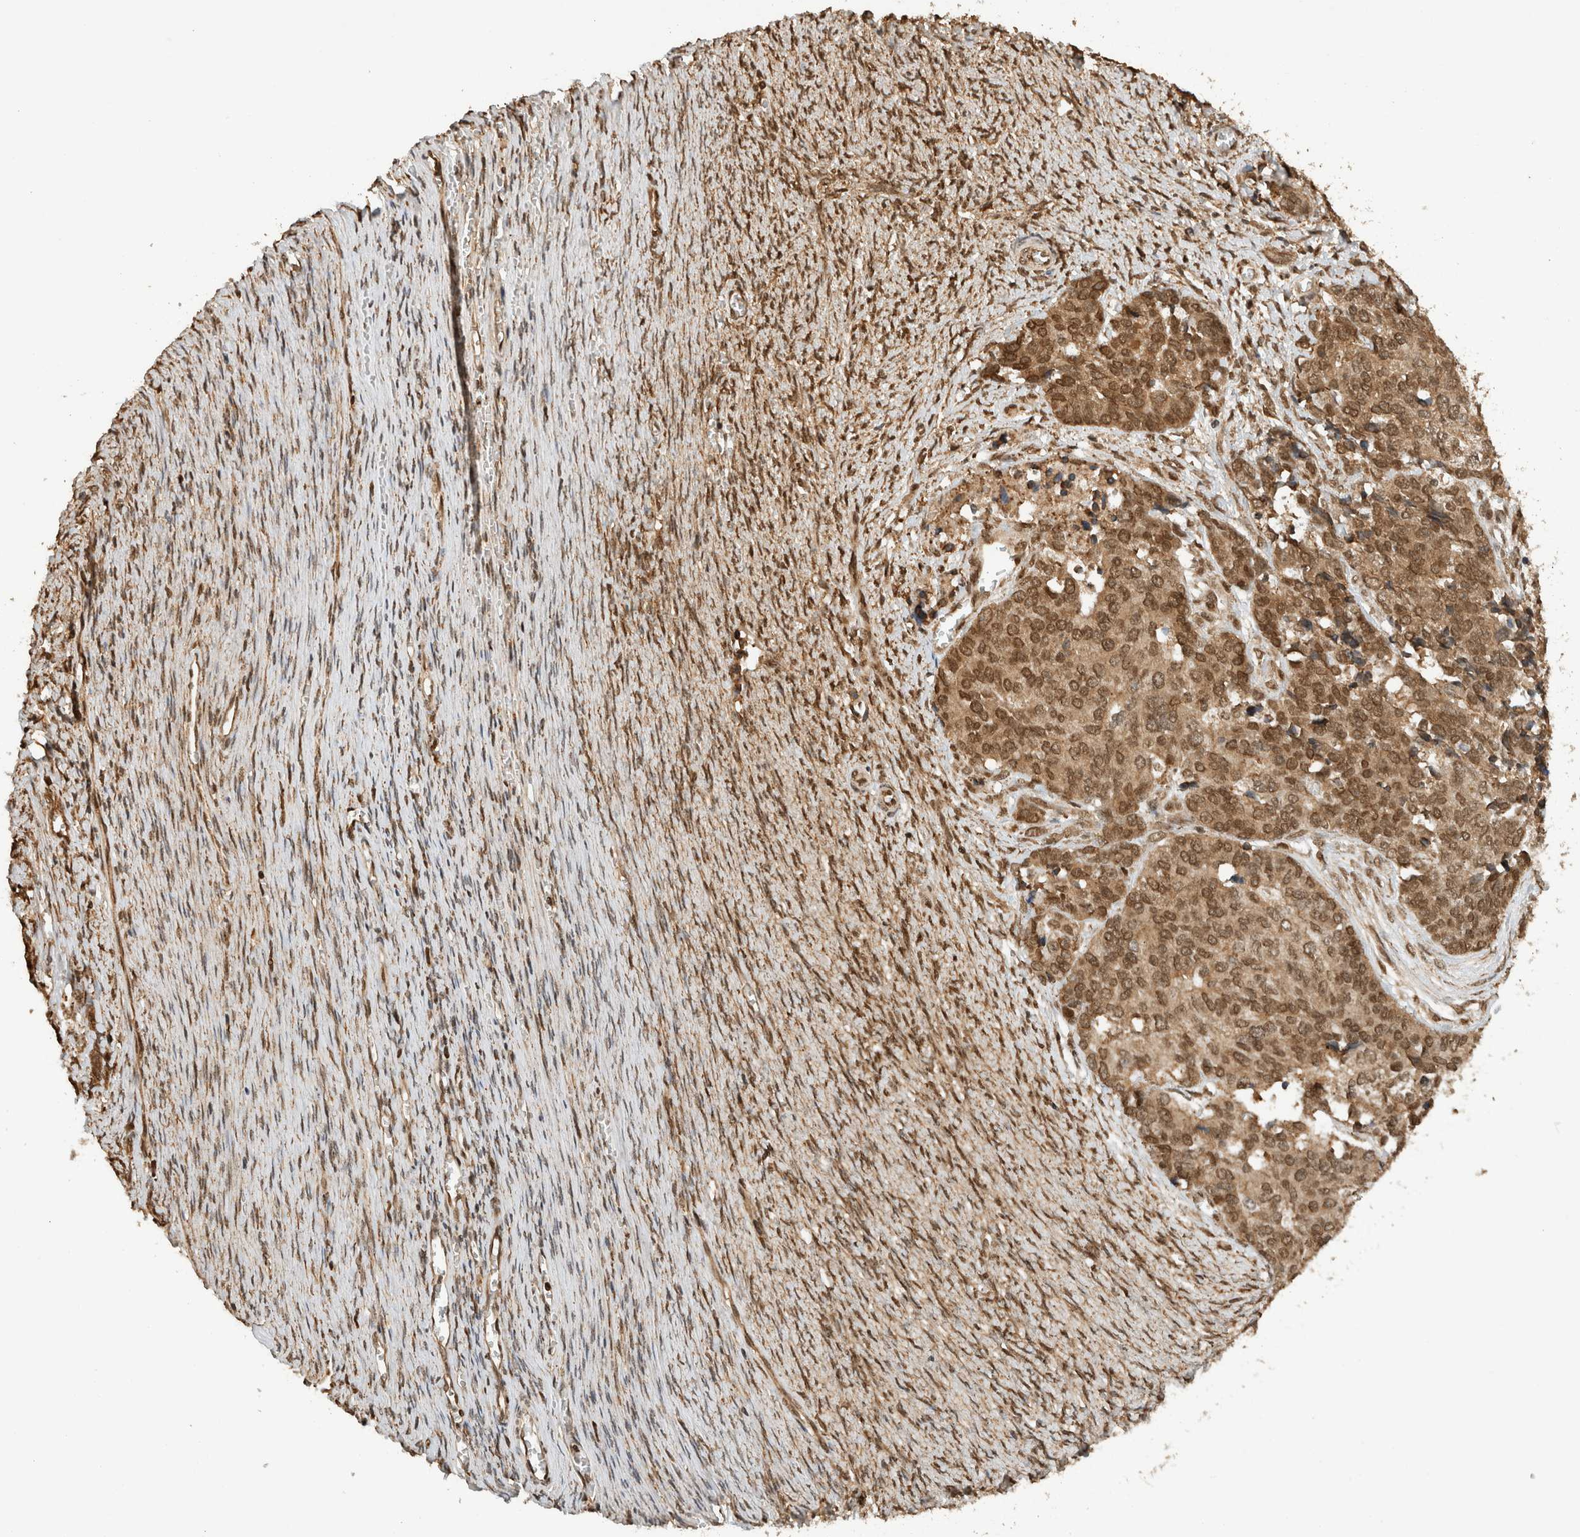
{"staining": {"intensity": "strong", "quantity": ">75%", "location": "cytoplasmic/membranous,nuclear"}, "tissue": "ovarian cancer", "cell_type": "Tumor cells", "image_type": "cancer", "snomed": [{"axis": "morphology", "description": "Cystadenocarcinoma, serous, NOS"}, {"axis": "topography", "description": "Ovary"}], "caption": "This is an image of immunohistochemistry (IHC) staining of serous cystadenocarcinoma (ovarian), which shows strong expression in the cytoplasmic/membranous and nuclear of tumor cells.", "gene": "C1orf21", "patient": {"sex": "female", "age": 44}}